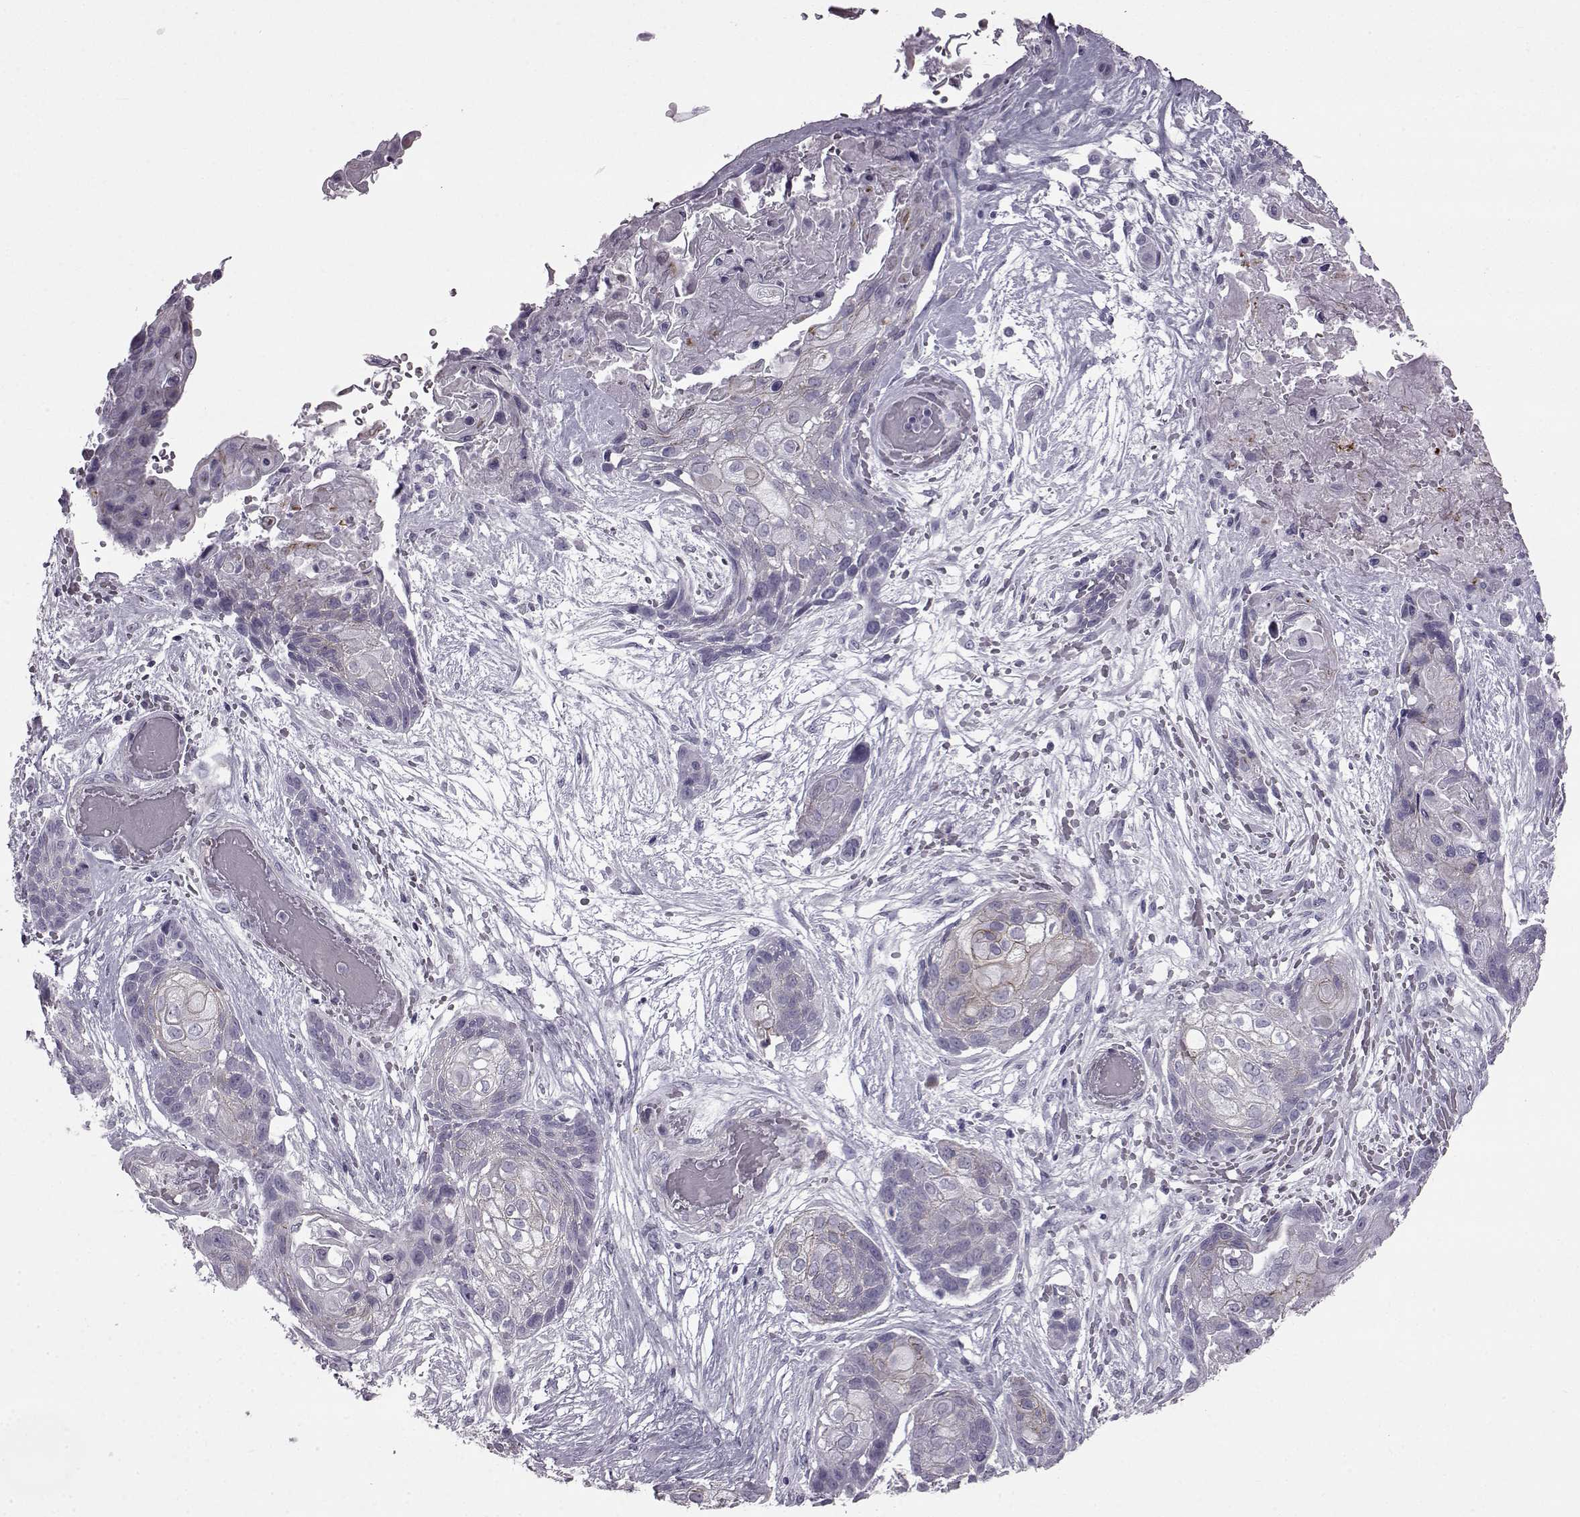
{"staining": {"intensity": "negative", "quantity": "none", "location": "none"}, "tissue": "lung cancer", "cell_type": "Tumor cells", "image_type": "cancer", "snomed": [{"axis": "morphology", "description": "Squamous cell carcinoma, NOS"}, {"axis": "topography", "description": "Lung"}], "caption": "Immunohistochemistry image of human lung squamous cell carcinoma stained for a protein (brown), which demonstrates no positivity in tumor cells.", "gene": "SLC28A2", "patient": {"sex": "male", "age": 69}}